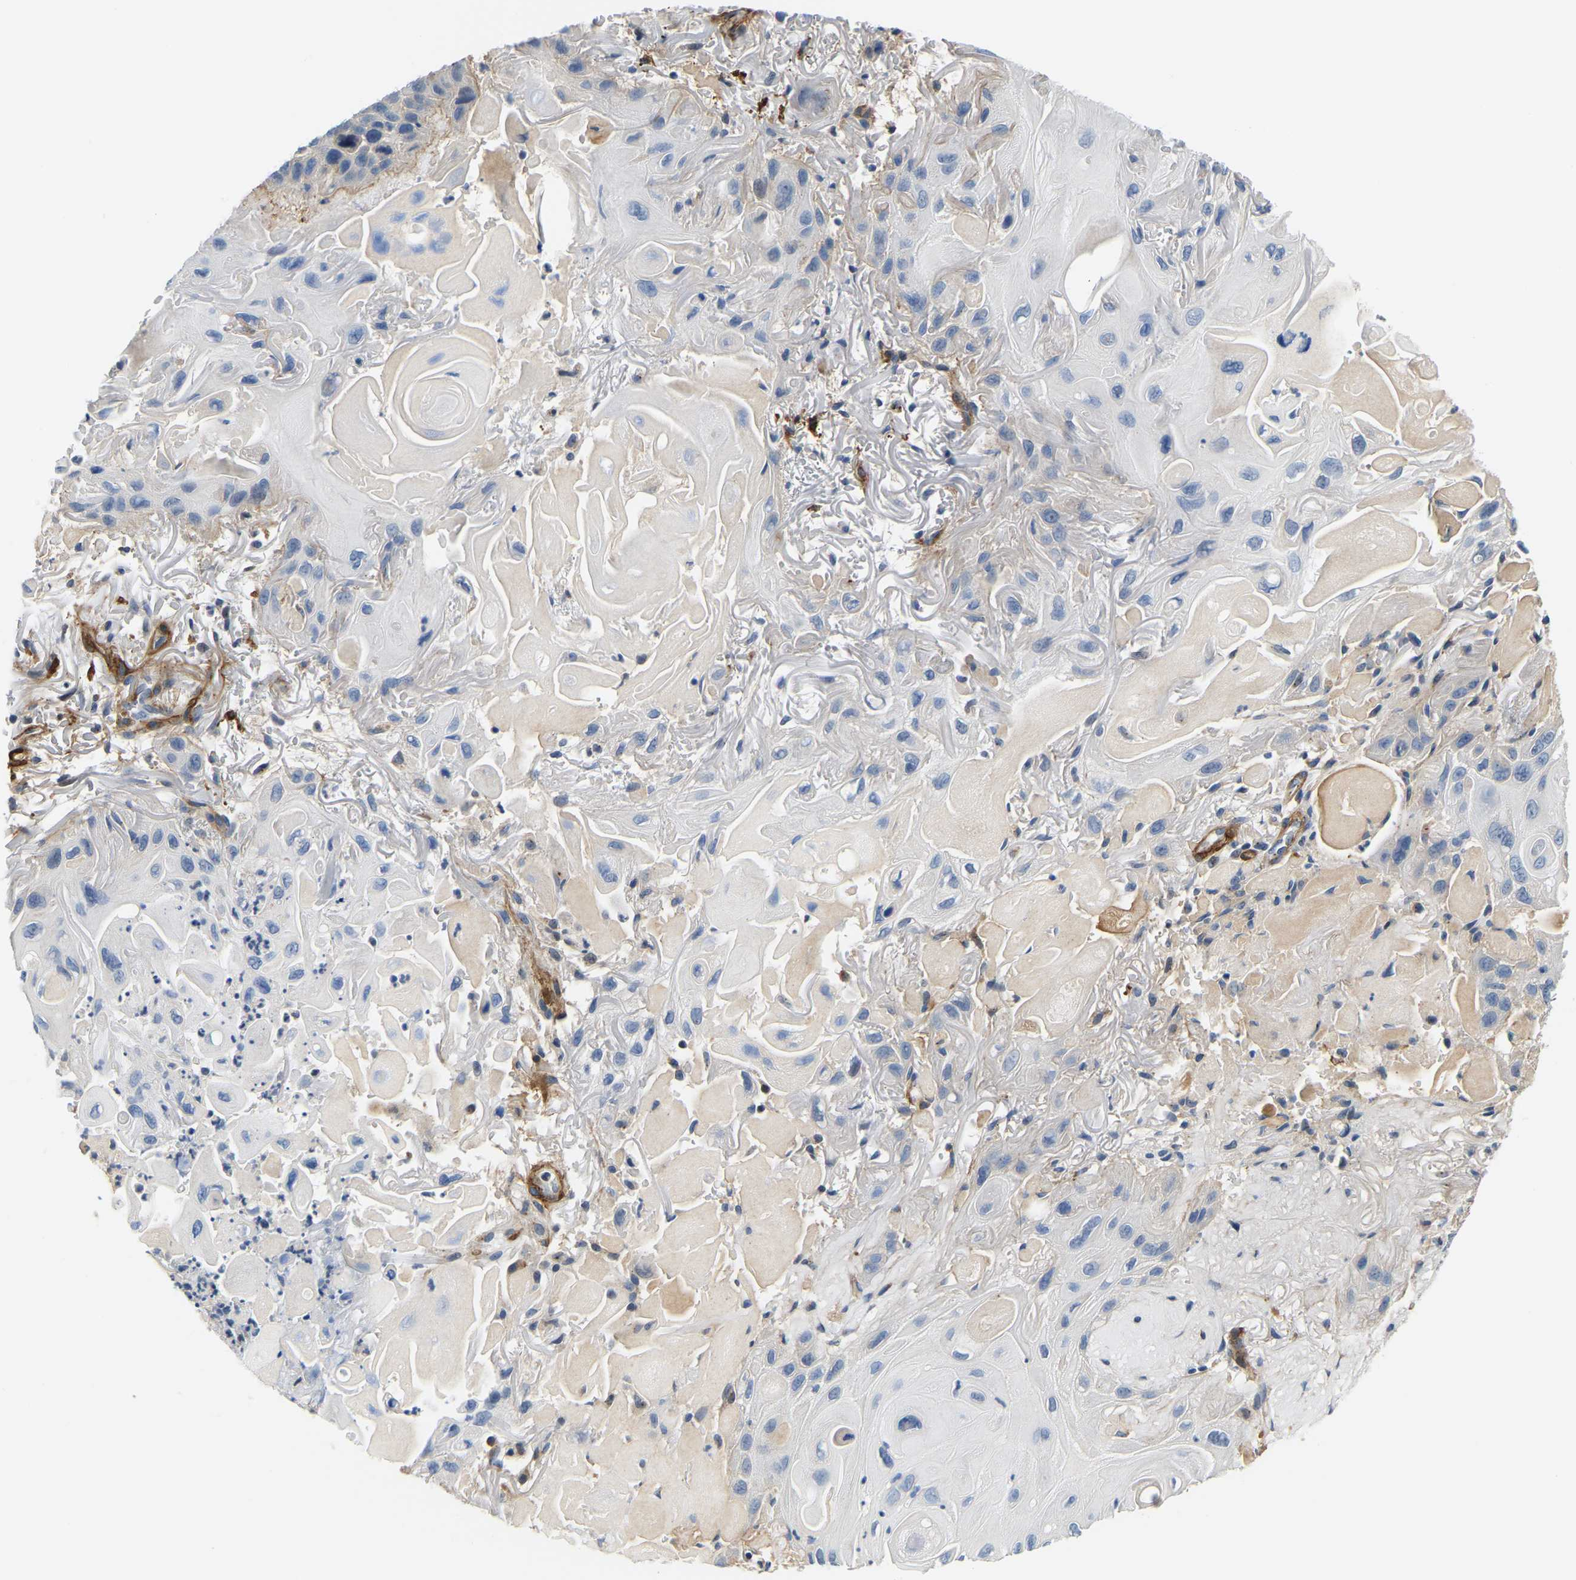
{"staining": {"intensity": "negative", "quantity": "none", "location": "none"}, "tissue": "skin cancer", "cell_type": "Tumor cells", "image_type": "cancer", "snomed": [{"axis": "morphology", "description": "Squamous cell carcinoma, NOS"}, {"axis": "topography", "description": "Skin"}], "caption": "A micrograph of human skin cancer is negative for staining in tumor cells.", "gene": "LIAS", "patient": {"sex": "female", "age": 77}}